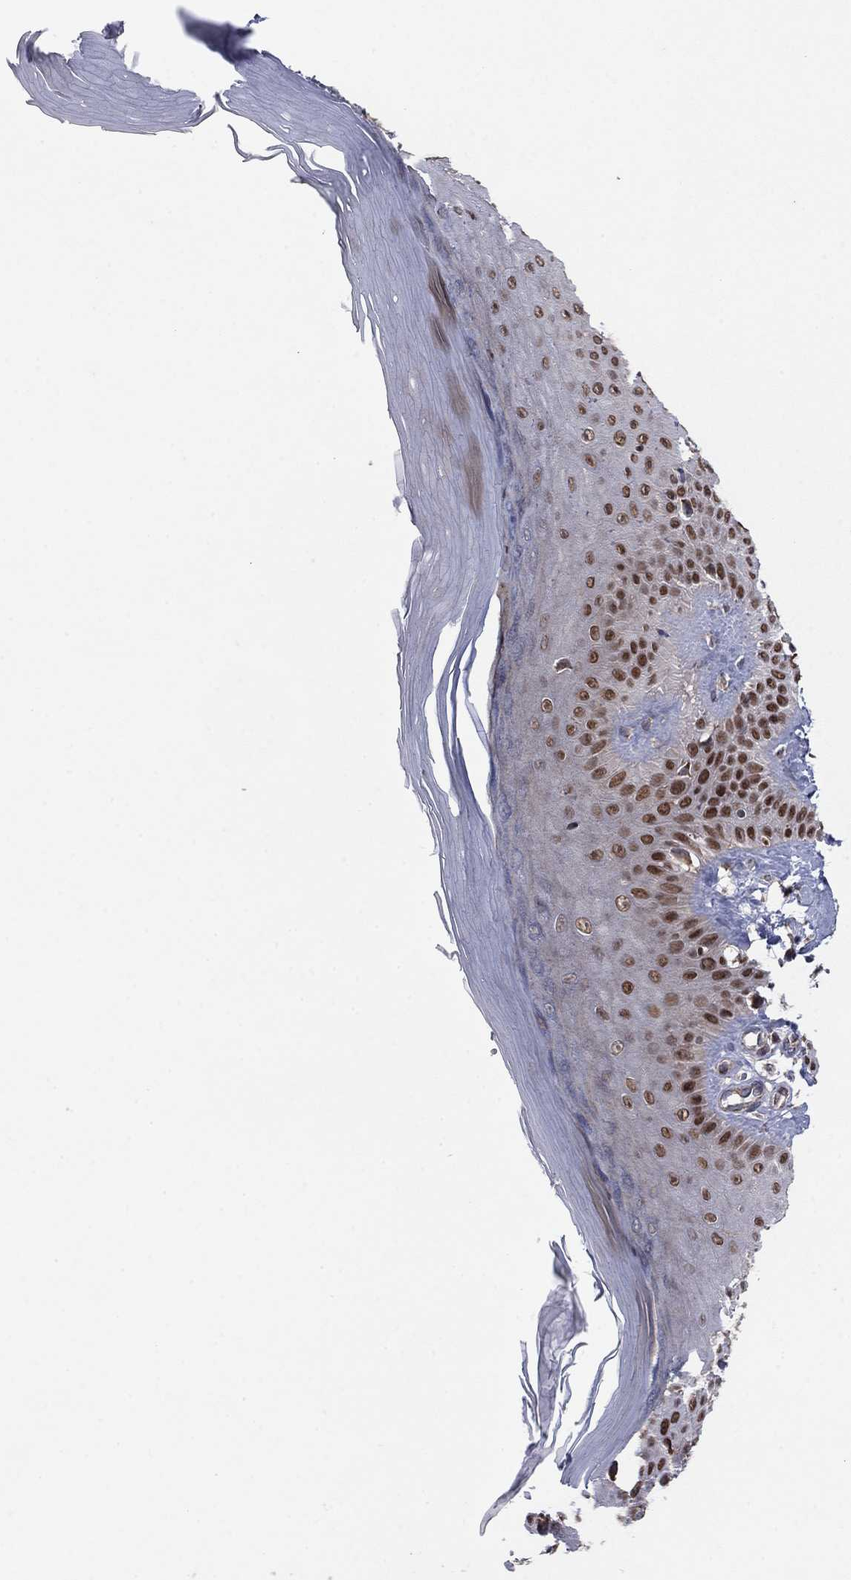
{"staining": {"intensity": "weak", "quantity": "25%-75%", "location": "nuclear"}, "tissue": "skin", "cell_type": "Fibroblasts", "image_type": "normal", "snomed": [{"axis": "morphology", "description": "Normal tissue, NOS"}, {"axis": "morphology", "description": "Inflammation, NOS"}, {"axis": "morphology", "description": "Fibrosis, NOS"}, {"axis": "topography", "description": "Skin"}], "caption": "This histopathology image reveals immunohistochemistry (IHC) staining of unremarkable skin, with low weak nuclear staining in approximately 25%-75% of fibroblasts.", "gene": "BCL11A", "patient": {"sex": "male", "age": 71}}